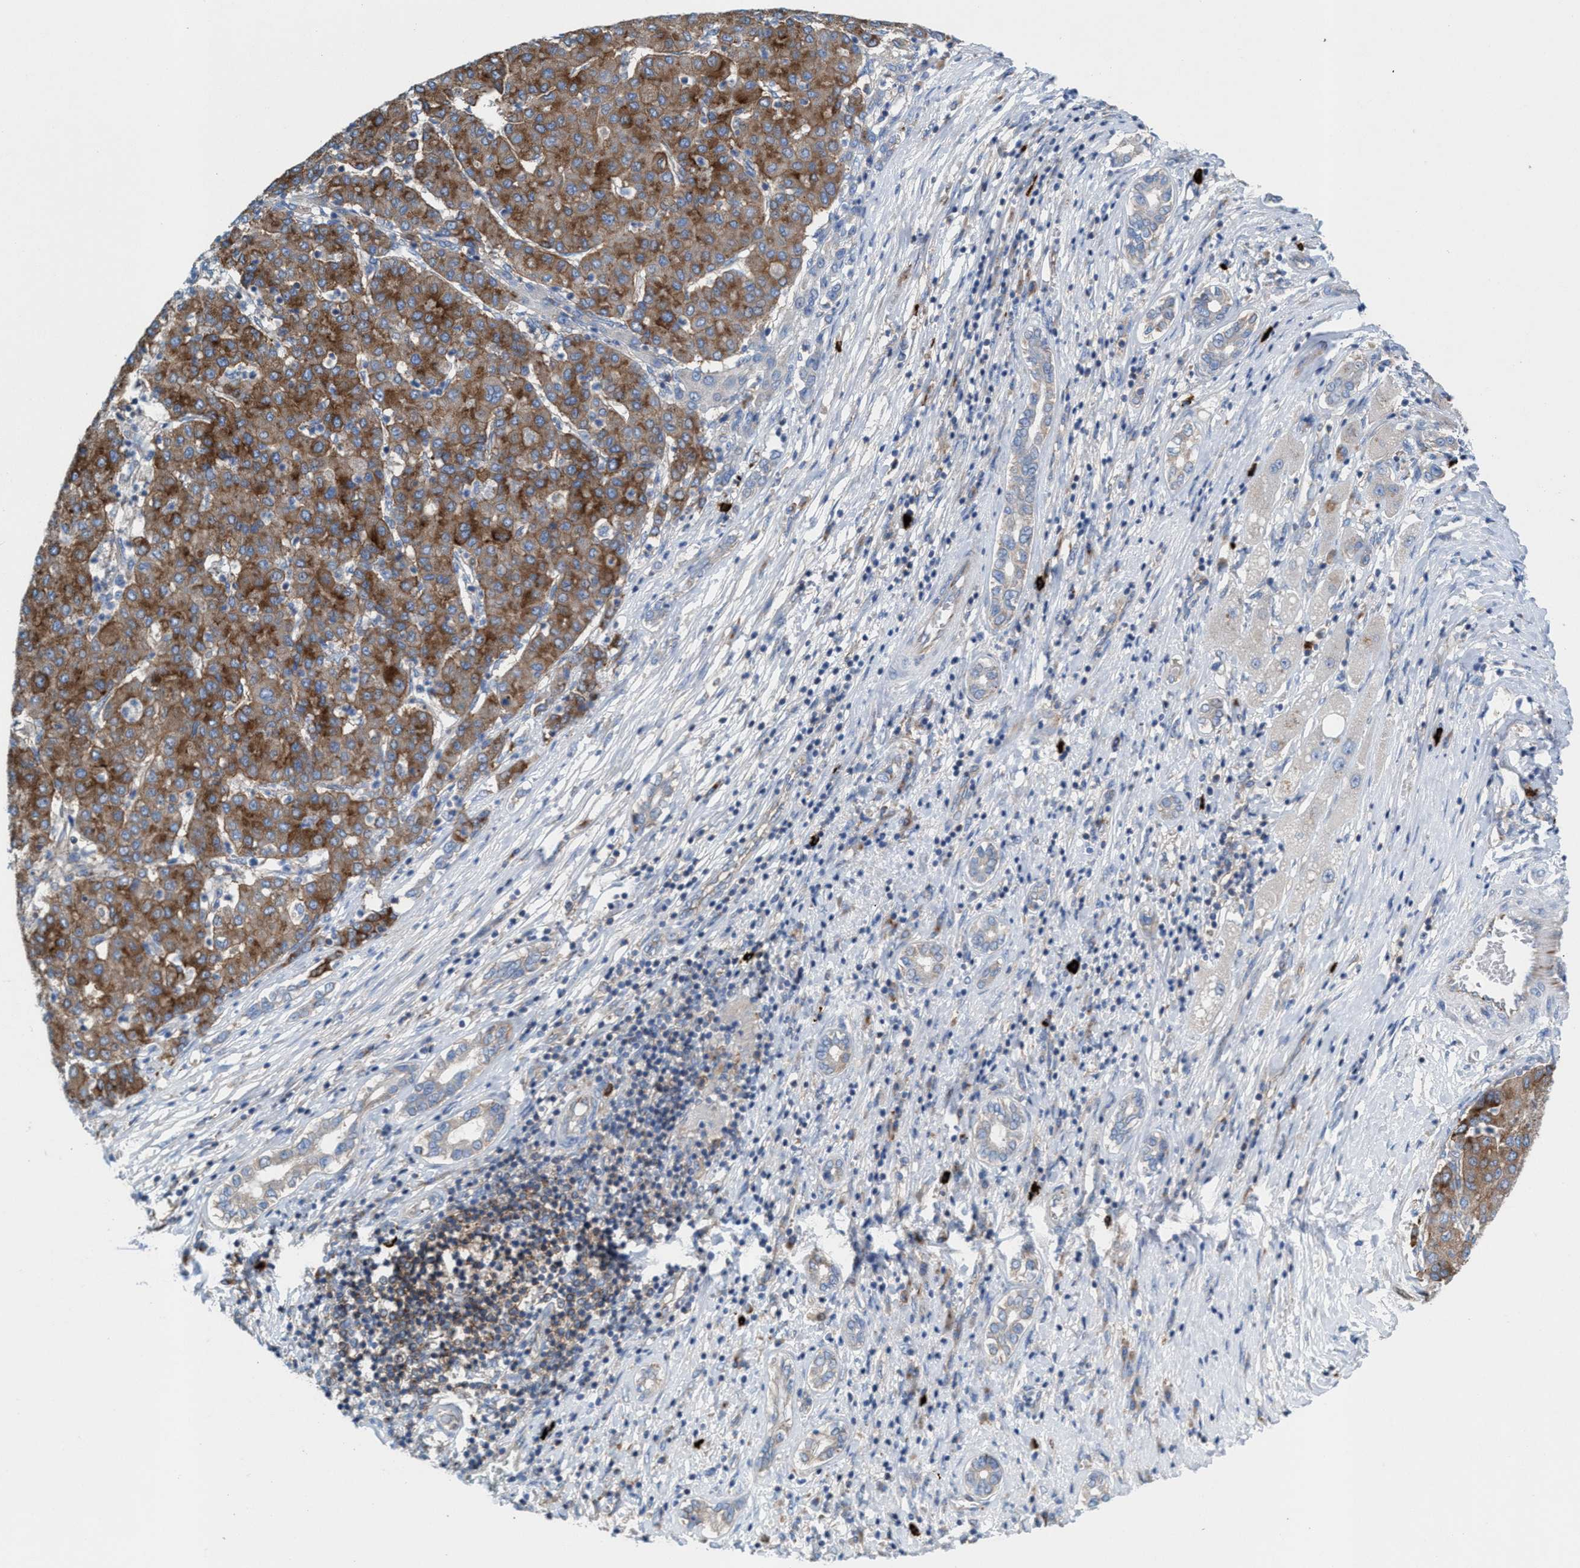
{"staining": {"intensity": "moderate", "quantity": ">75%", "location": "cytoplasmic/membranous"}, "tissue": "liver cancer", "cell_type": "Tumor cells", "image_type": "cancer", "snomed": [{"axis": "morphology", "description": "Carcinoma, Hepatocellular, NOS"}, {"axis": "topography", "description": "Liver"}], "caption": "DAB immunohistochemical staining of human liver cancer (hepatocellular carcinoma) exhibits moderate cytoplasmic/membranous protein positivity in about >75% of tumor cells.", "gene": "NYAP1", "patient": {"sex": "male", "age": 65}}